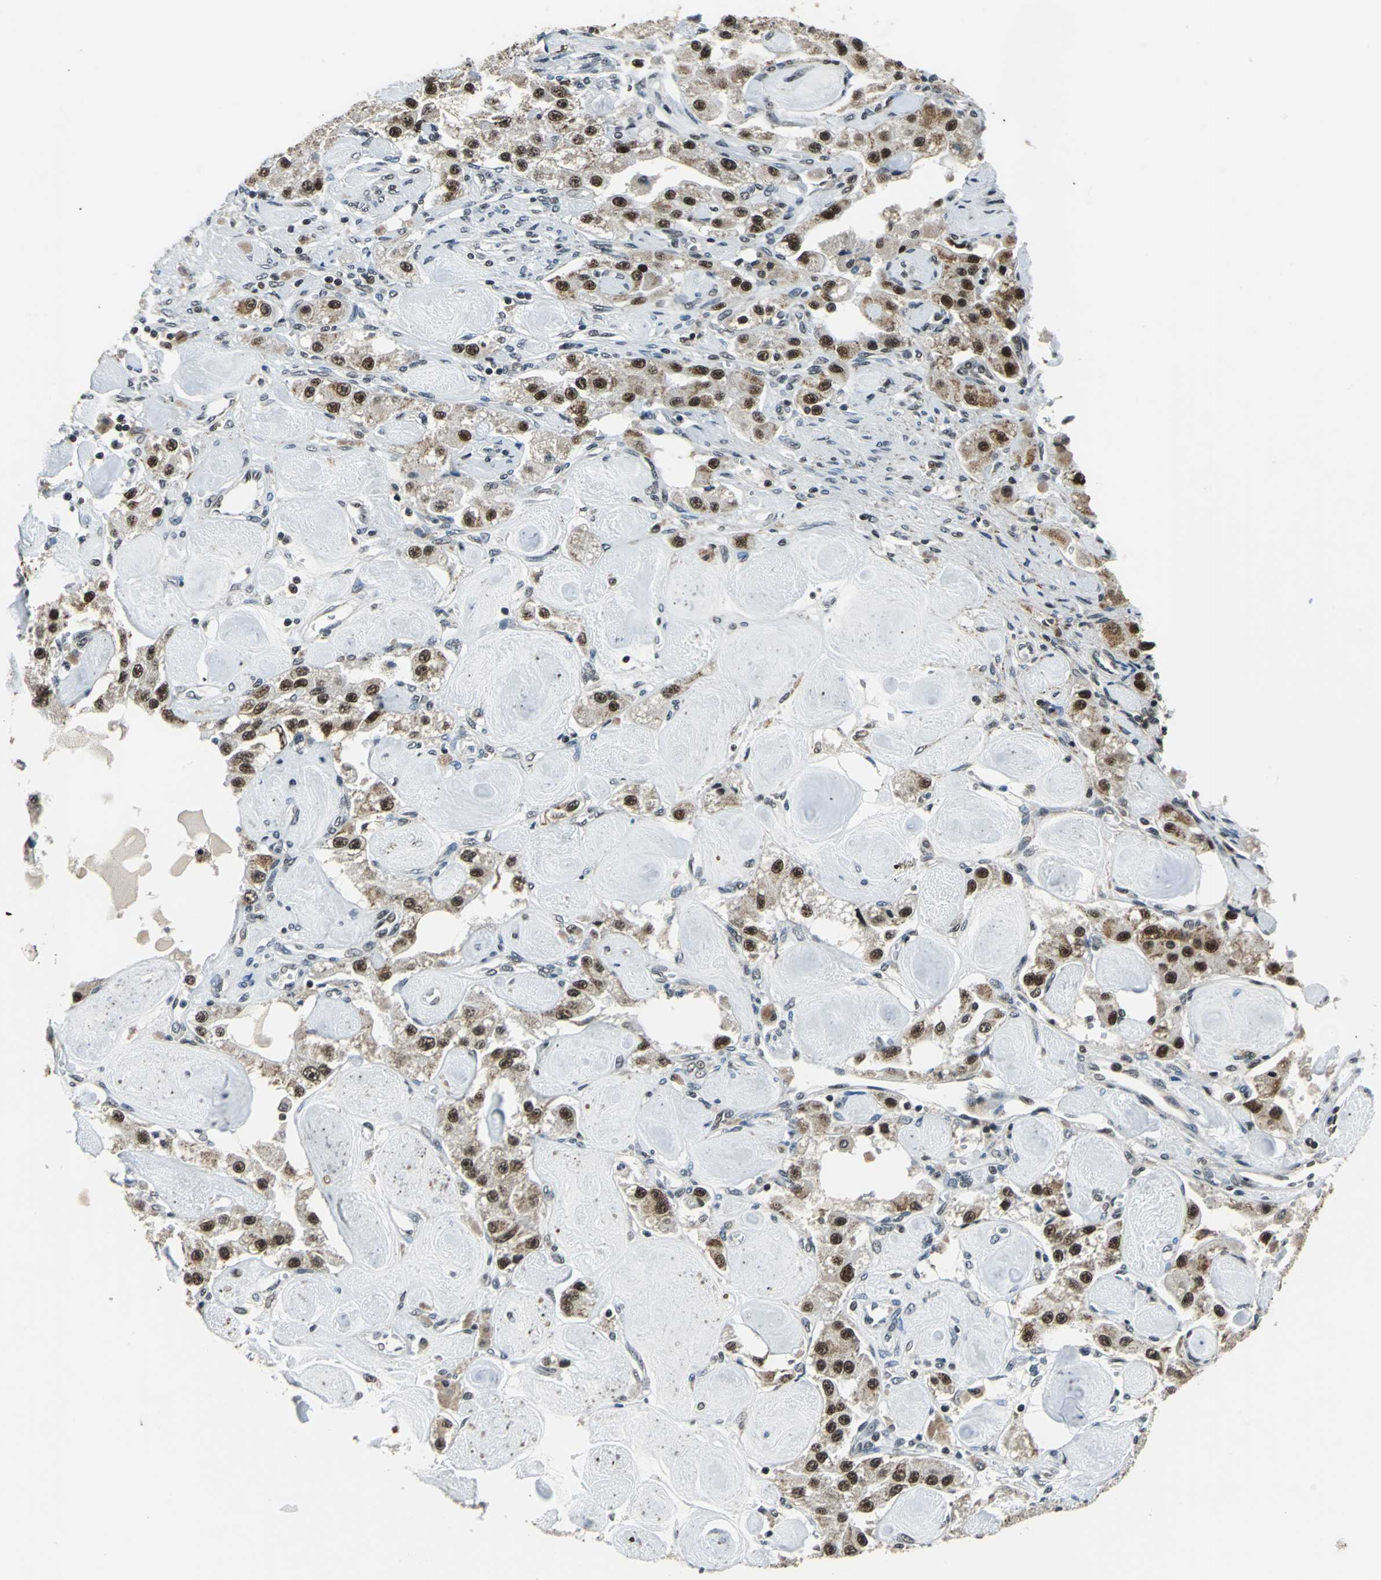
{"staining": {"intensity": "moderate", "quantity": "25%-75%", "location": "nuclear"}, "tissue": "carcinoid", "cell_type": "Tumor cells", "image_type": "cancer", "snomed": [{"axis": "morphology", "description": "Carcinoid, malignant, NOS"}, {"axis": "topography", "description": "Pancreas"}], "caption": "Immunohistochemistry (IHC) image of neoplastic tissue: human carcinoid (malignant) stained using immunohistochemistry shows medium levels of moderate protein expression localized specifically in the nuclear of tumor cells, appearing as a nuclear brown color.", "gene": "BCLAF1", "patient": {"sex": "male", "age": 41}}